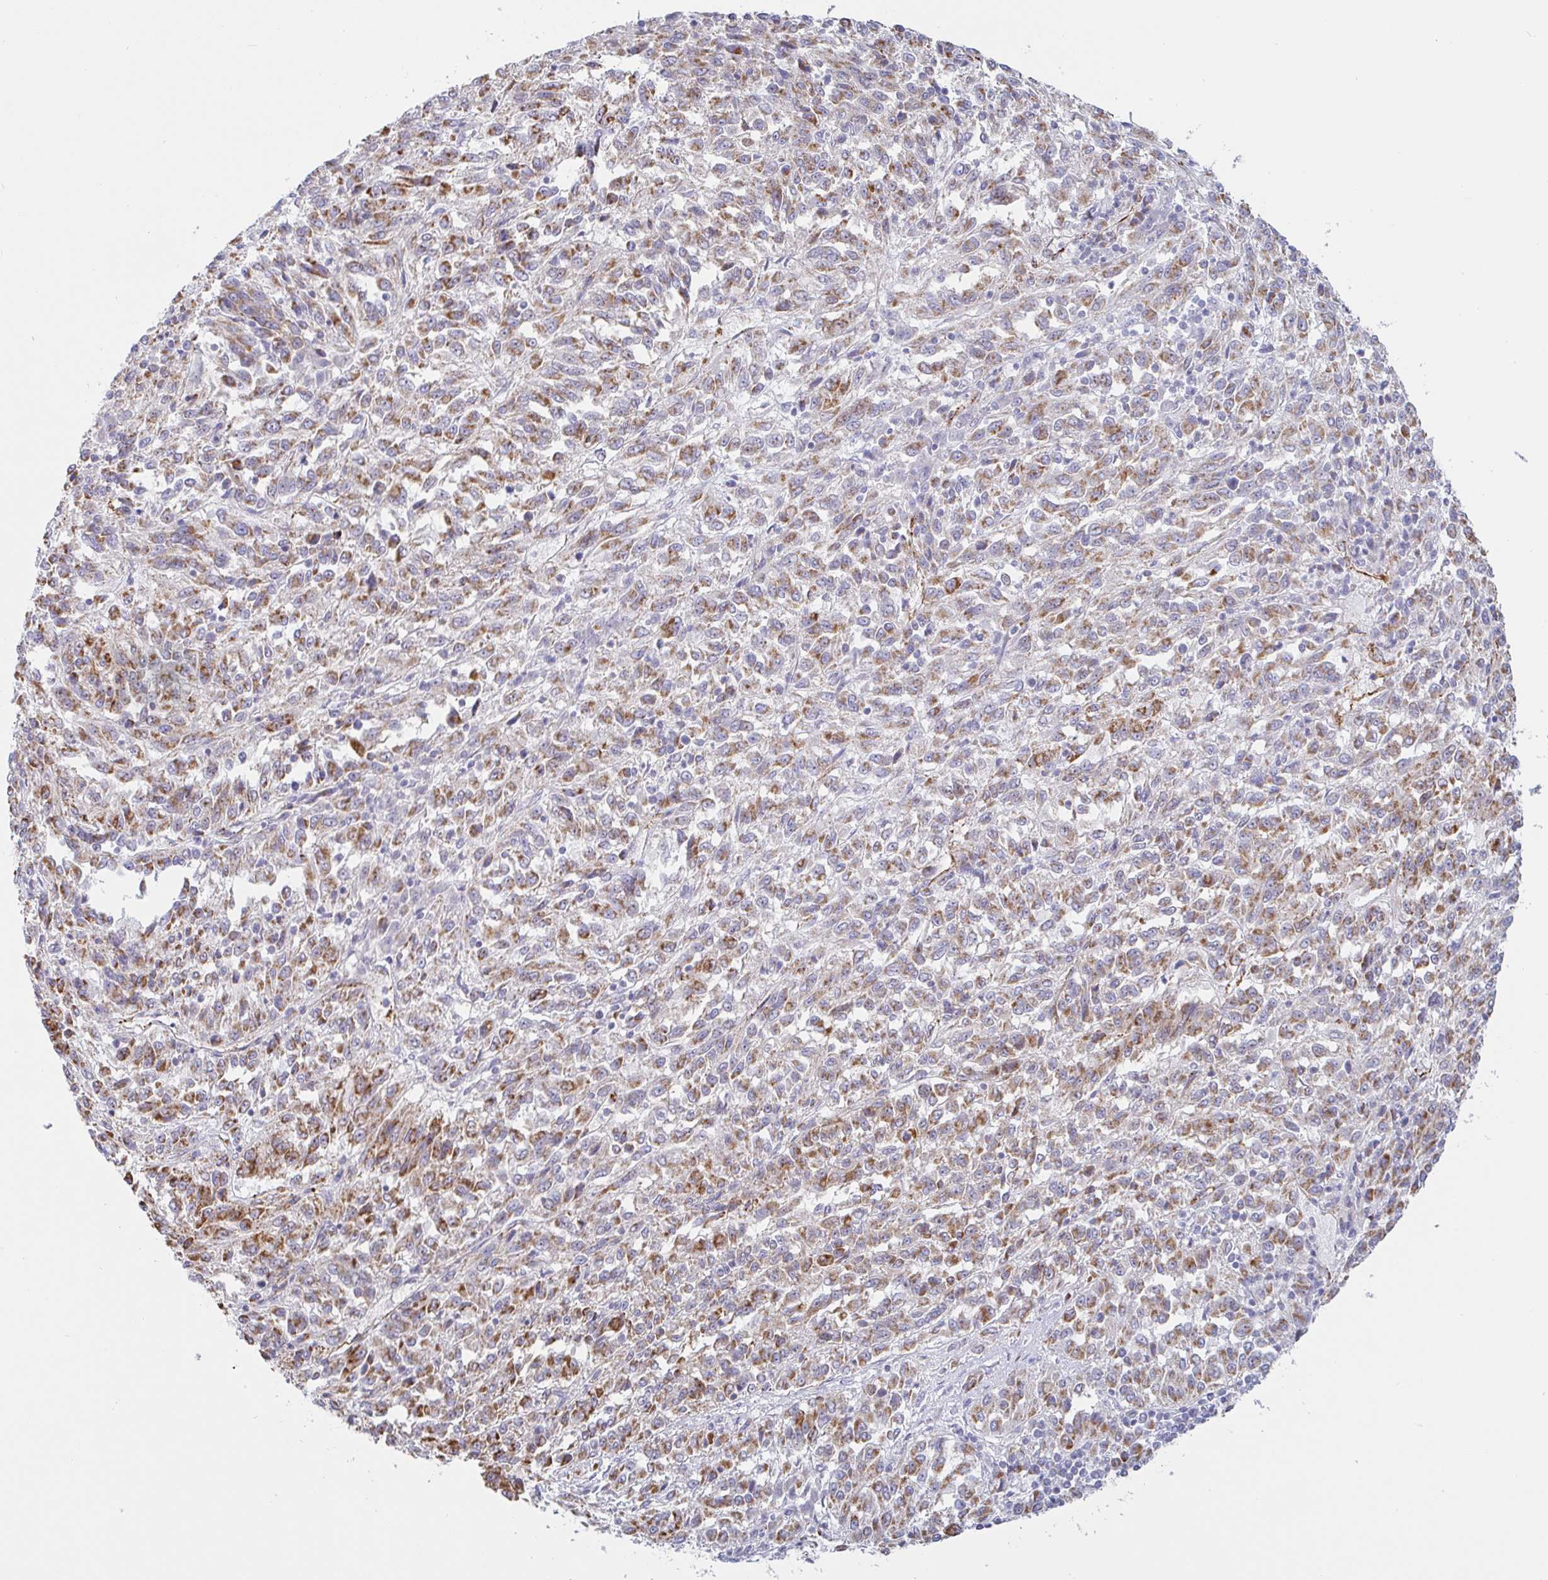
{"staining": {"intensity": "moderate", "quantity": ">75%", "location": "cytoplasmic/membranous"}, "tissue": "melanoma", "cell_type": "Tumor cells", "image_type": "cancer", "snomed": [{"axis": "morphology", "description": "Malignant melanoma, Metastatic site"}, {"axis": "topography", "description": "Lung"}], "caption": "Immunohistochemical staining of malignant melanoma (metastatic site) displays medium levels of moderate cytoplasmic/membranous protein expression in about >75% of tumor cells. The protein is stained brown, and the nuclei are stained in blue (DAB (3,3'-diaminobenzidine) IHC with brightfield microscopy, high magnification).", "gene": "PLCD4", "patient": {"sex": "male", "age": 64}}